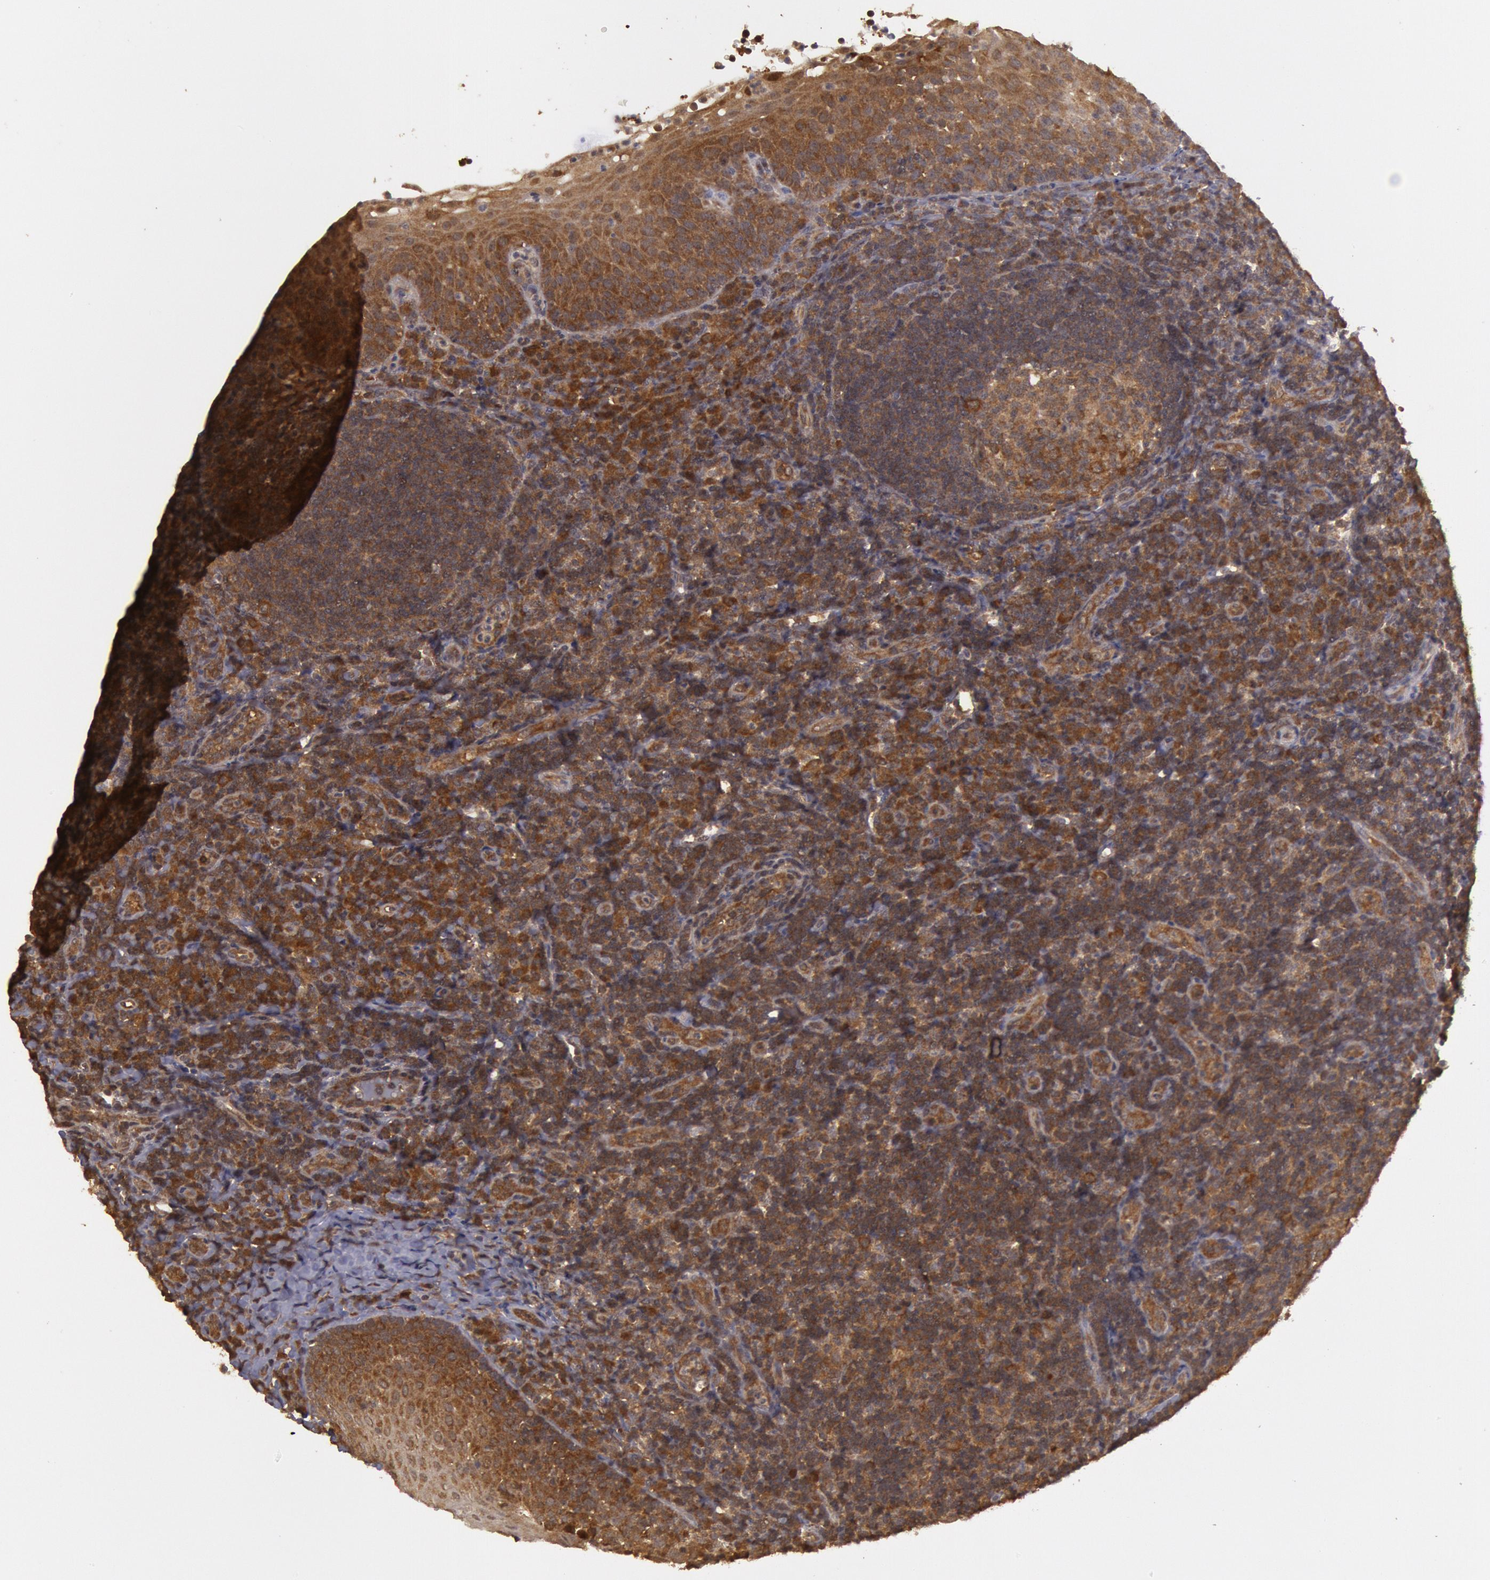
{"staining": {"intensity": "moderate", "quantity": ">75%", "location": "cytoplasmic/membranous"}, "tissue": "tonsil", "cell_type": "Germinal center cells", "image_type": "normal", "snomed": [{"axis": "morphology", "description": "Normal tissue, NOS"}, {"axis": "topography", "description": "Tonsil"}], "caption": "Immunohistochemical staining of normal human tonsil demonstrates >75% levels of moderate cytoplasmic/membranous protein expression in approximately >75% of germinal center cells. The staining was performed using DAB, with brown indicating positive protein expression. Nuclei are stained blue with hematoxylin.", "gene": "USP14", "patient": {"sex": "female", "age": 40}}